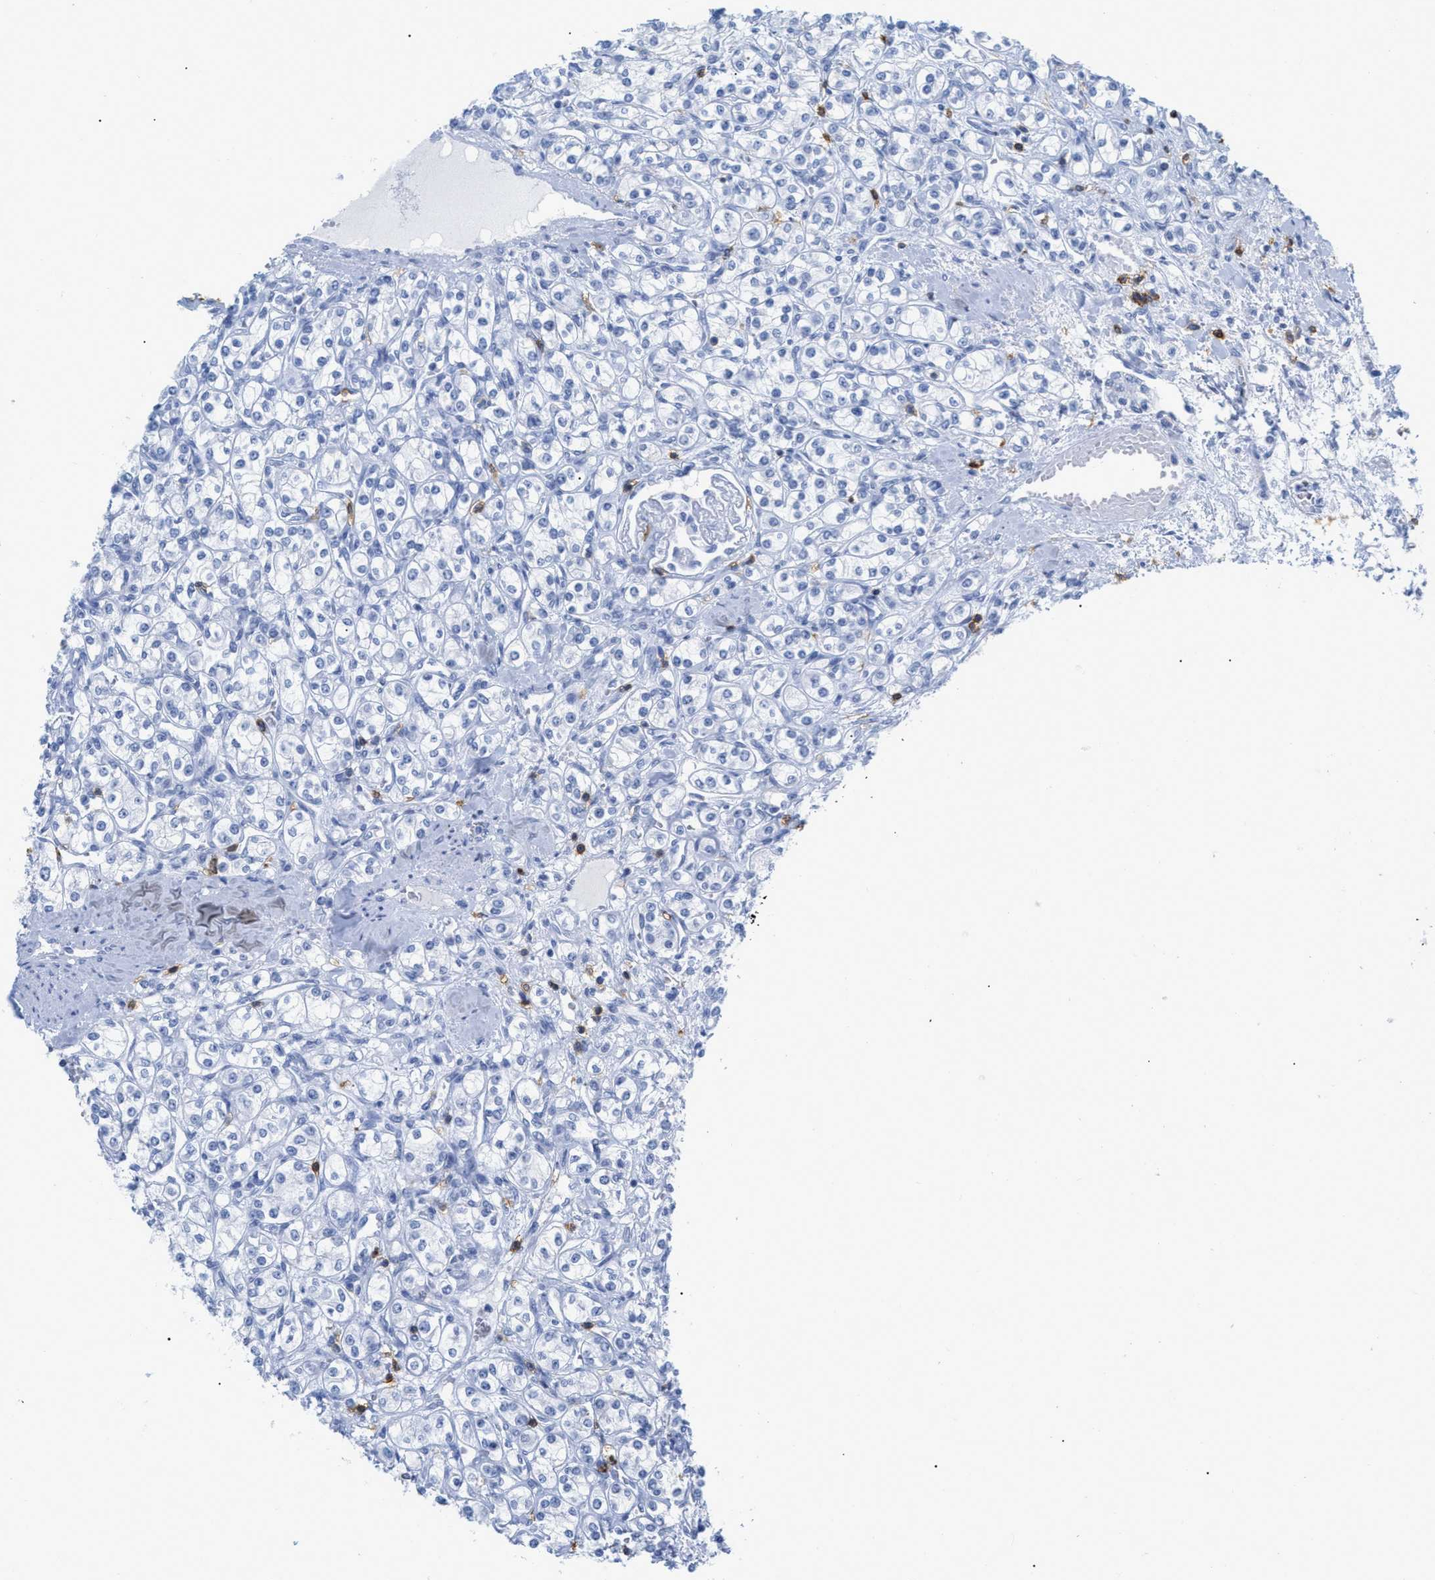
{"staining": {"intensity": "negative", "quantity": "none", "location": "none"}, "tissue": "renal cancer", "cell_type": "Tumor cells", "image_type": "cancer", "snomed": [{"axis": "morphology", "description": "Adenocarcinoma, NOS"}, {"axis": "topography", "description": "Kidney"}], "caption": "Tumor cells show no significant expression in adenocarcinoma (renal). (DAB (3,3'-diaminobenzidine) IHC, high magnification).", "gene": "CD5", "patient": {"sex": "male", "age": 77}}